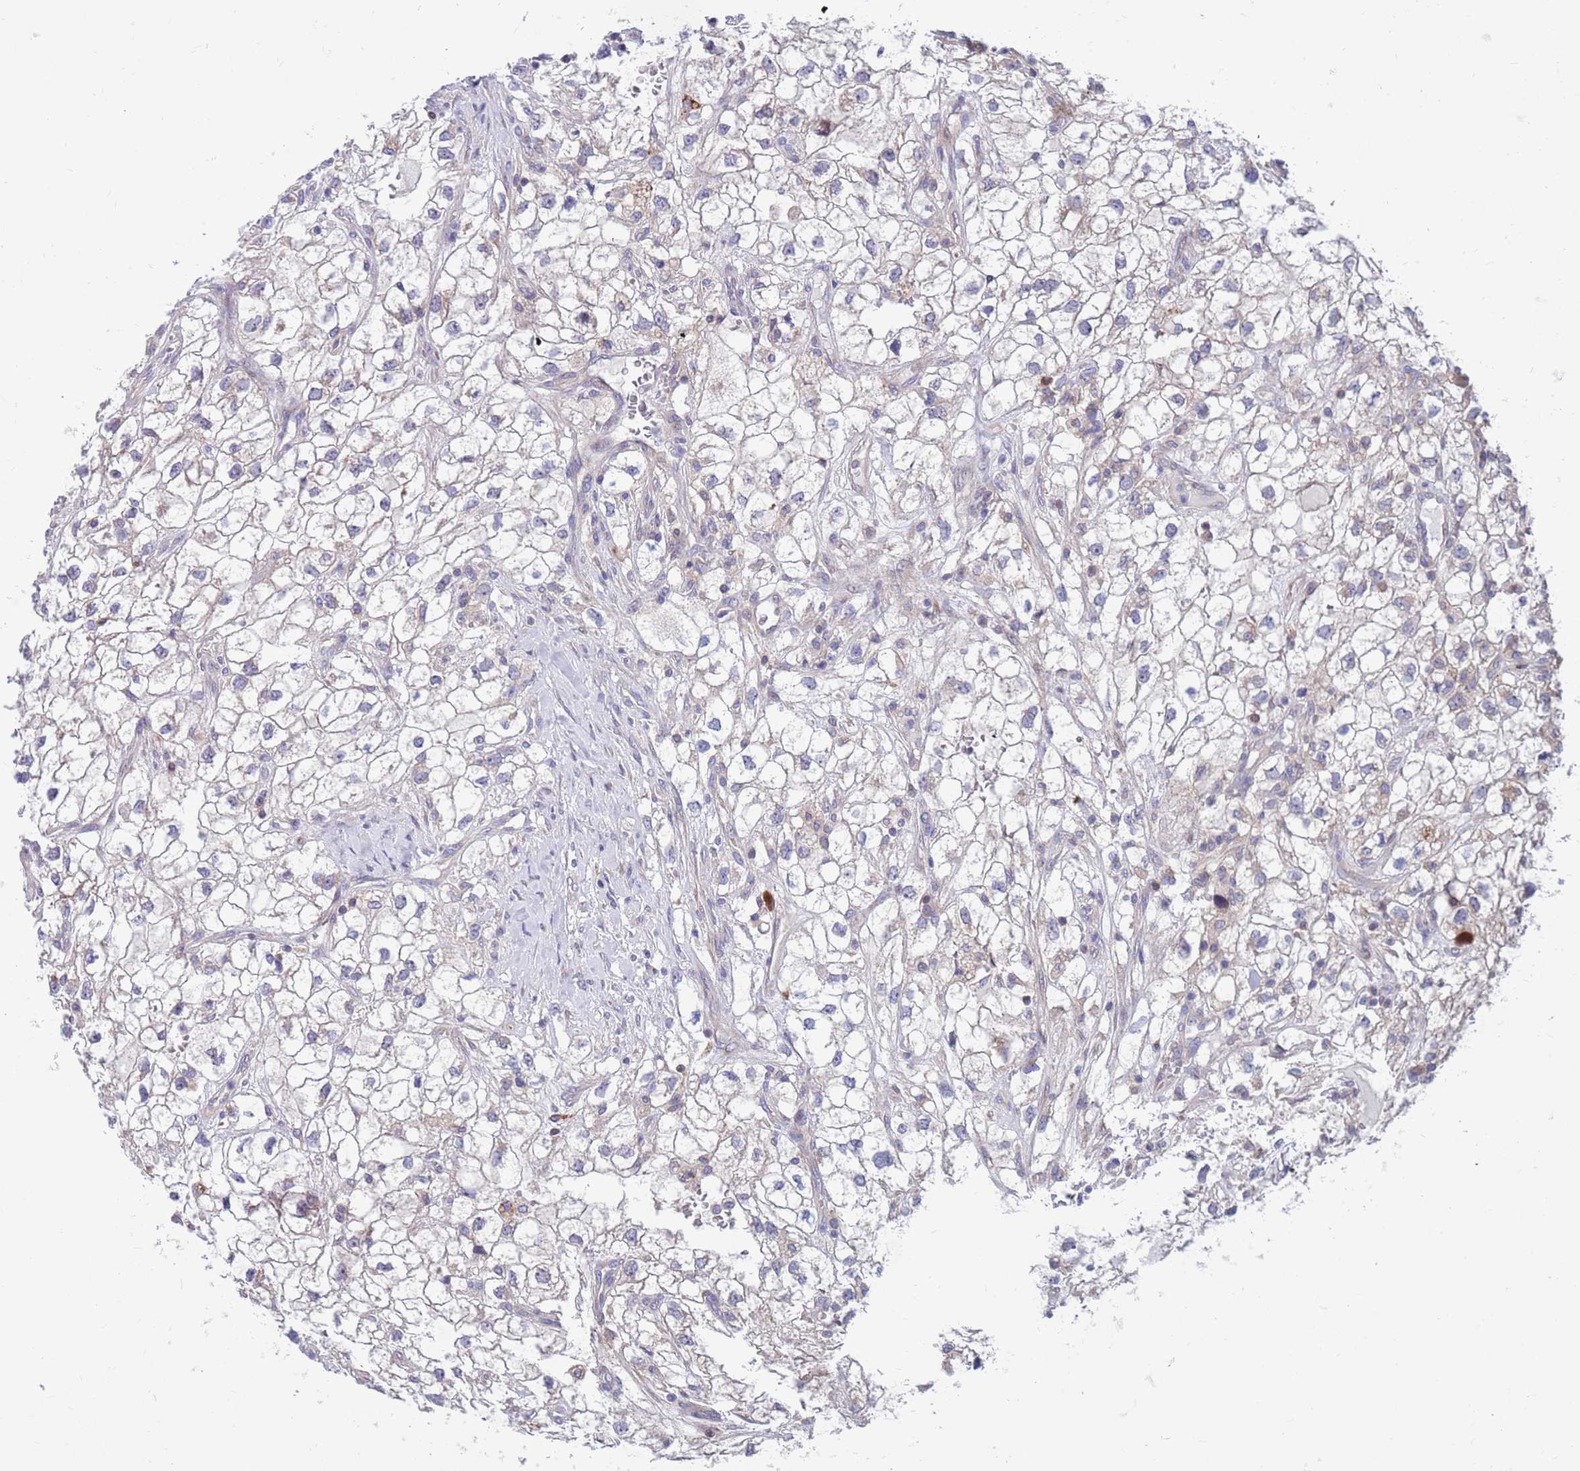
{"staining": {"intensity": "negative", "quantity": "none", "location": "none"}, "tissue": "renal cancer", "cell_type": "Tumor cells", "image_type": "cancer", "snomed": [{"axis": "morphology", "description": "Adenocarcinoma, NOS"}, {"axis": "topography", "description": "Kidney"}], "caption": "An image of human renal adenocarcinoma is negative for staining in tumor cells.", "gene": "KLHL29", "patient": {"sex": "male", "age": 59}}